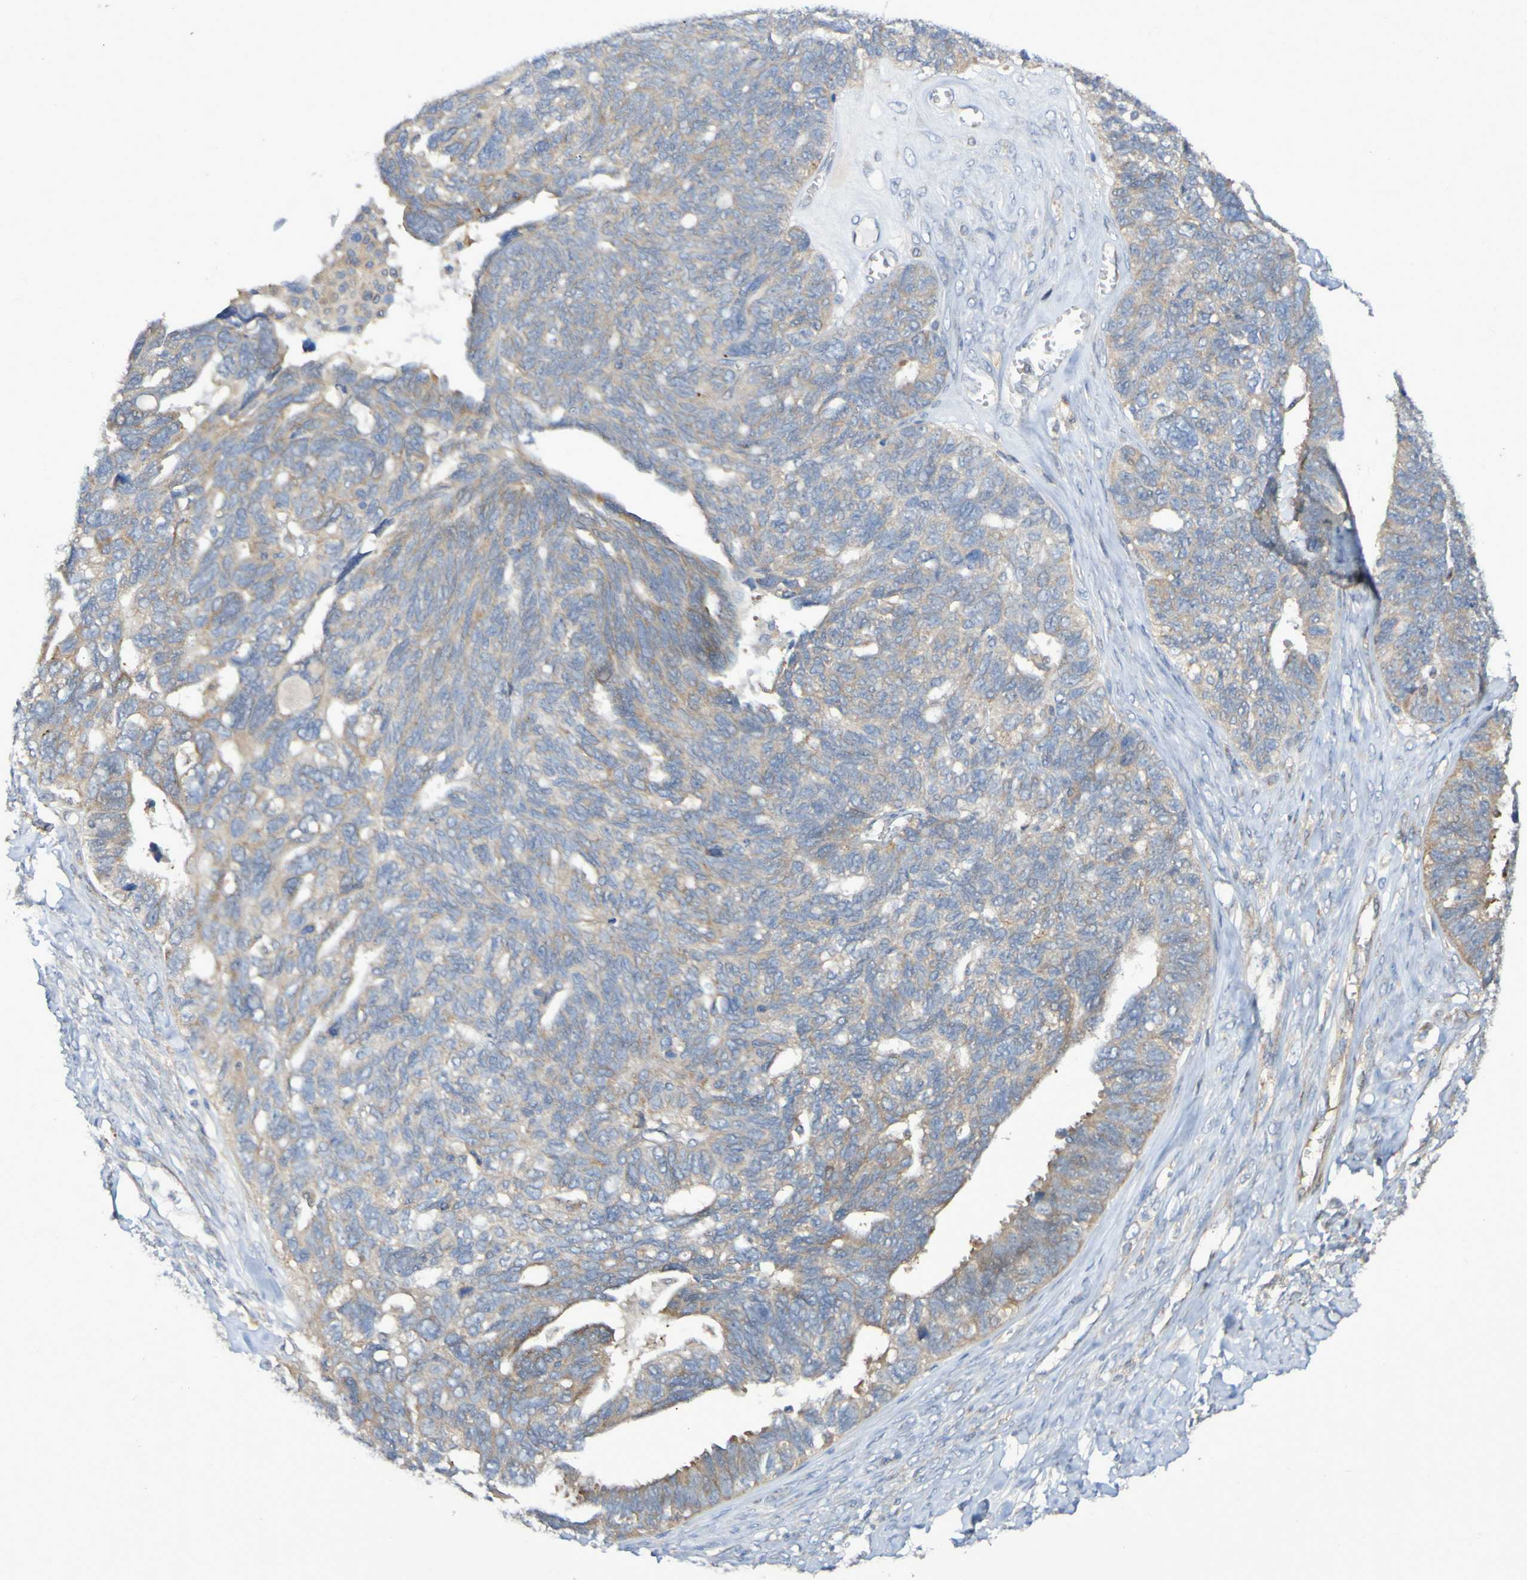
{"staining": {"intensity": "weak", "quantity": ">75%", "location": "cytoplasmic/membranous"}, "tissue": "ovarian cancer", "cell_type": "Tumor cells", "image_type": "cancer", "snomed": [{"axis": "morphology", "description": "Cystadenocarcinoma, serous, NOS"}, {"axis": "topography", "description": "Ovary"}], "caption": "This photomicrograph shows immunohistochemistry (IHC) staining of human ovarian cancer (serous cystadenocarcinoma), with low weak cytoplasmic/membranous staining in about >75% of tumor cells.", "gene": "LMBRD2", "patient": {"sex": "female", "age": 79}}